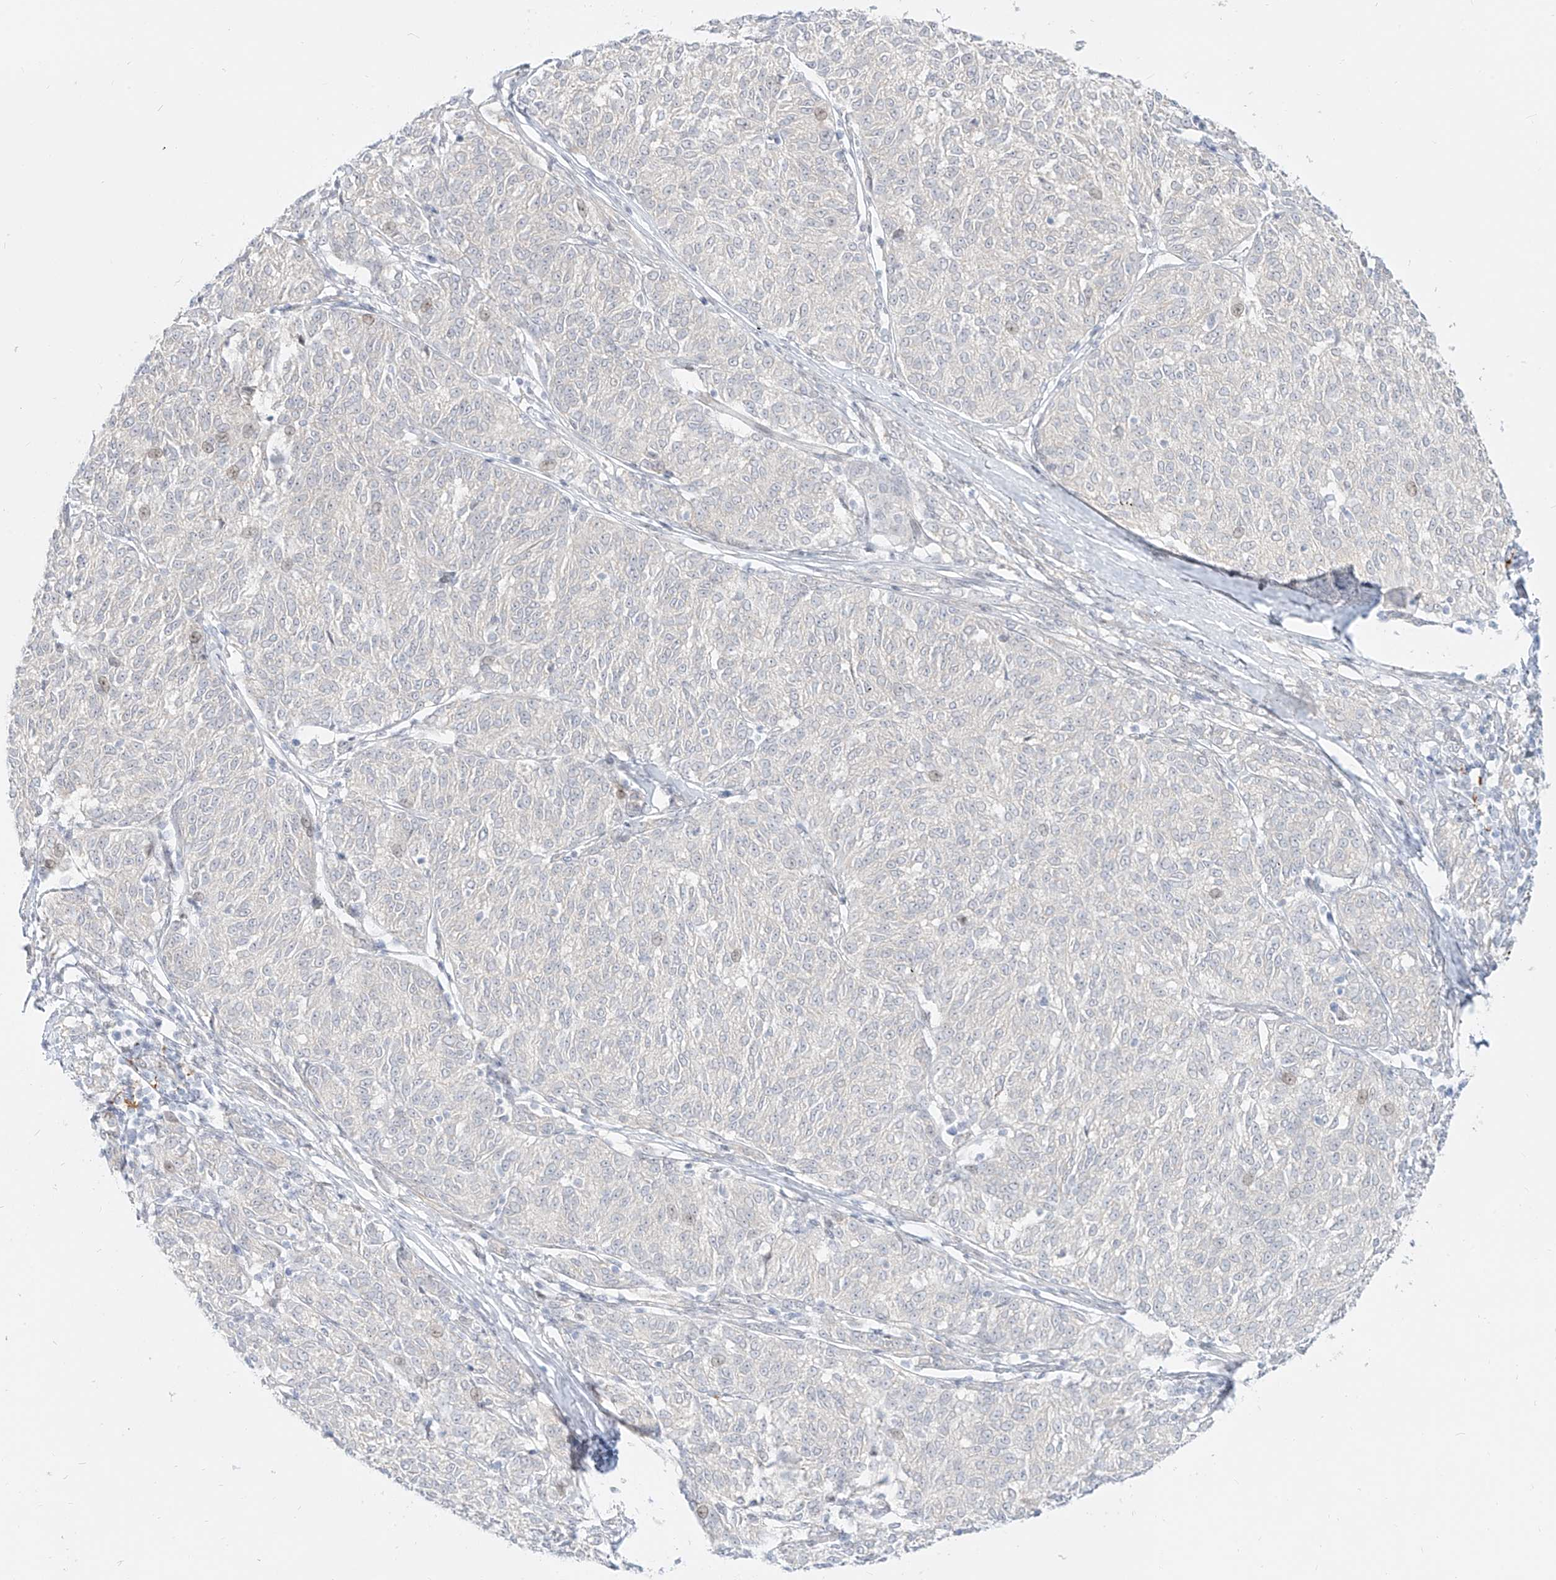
{"staining": {"intensity": "negative", "quantity": "none", "location": "none"}, "tissue": "melanoma", "cell_type": "Tumor cells", "image_type": "cancer", "snomed": [{"axis": "morphology", "description": "Malignant melanoma, NOS"}, {"axis": "topography", "description": "Skin"}], "caption": "Protein analysis of malignant melanoma shows no significant staining in tumor cells.", "gene": "NHSL1", "patient": {"sex": "female", "age": 72}}